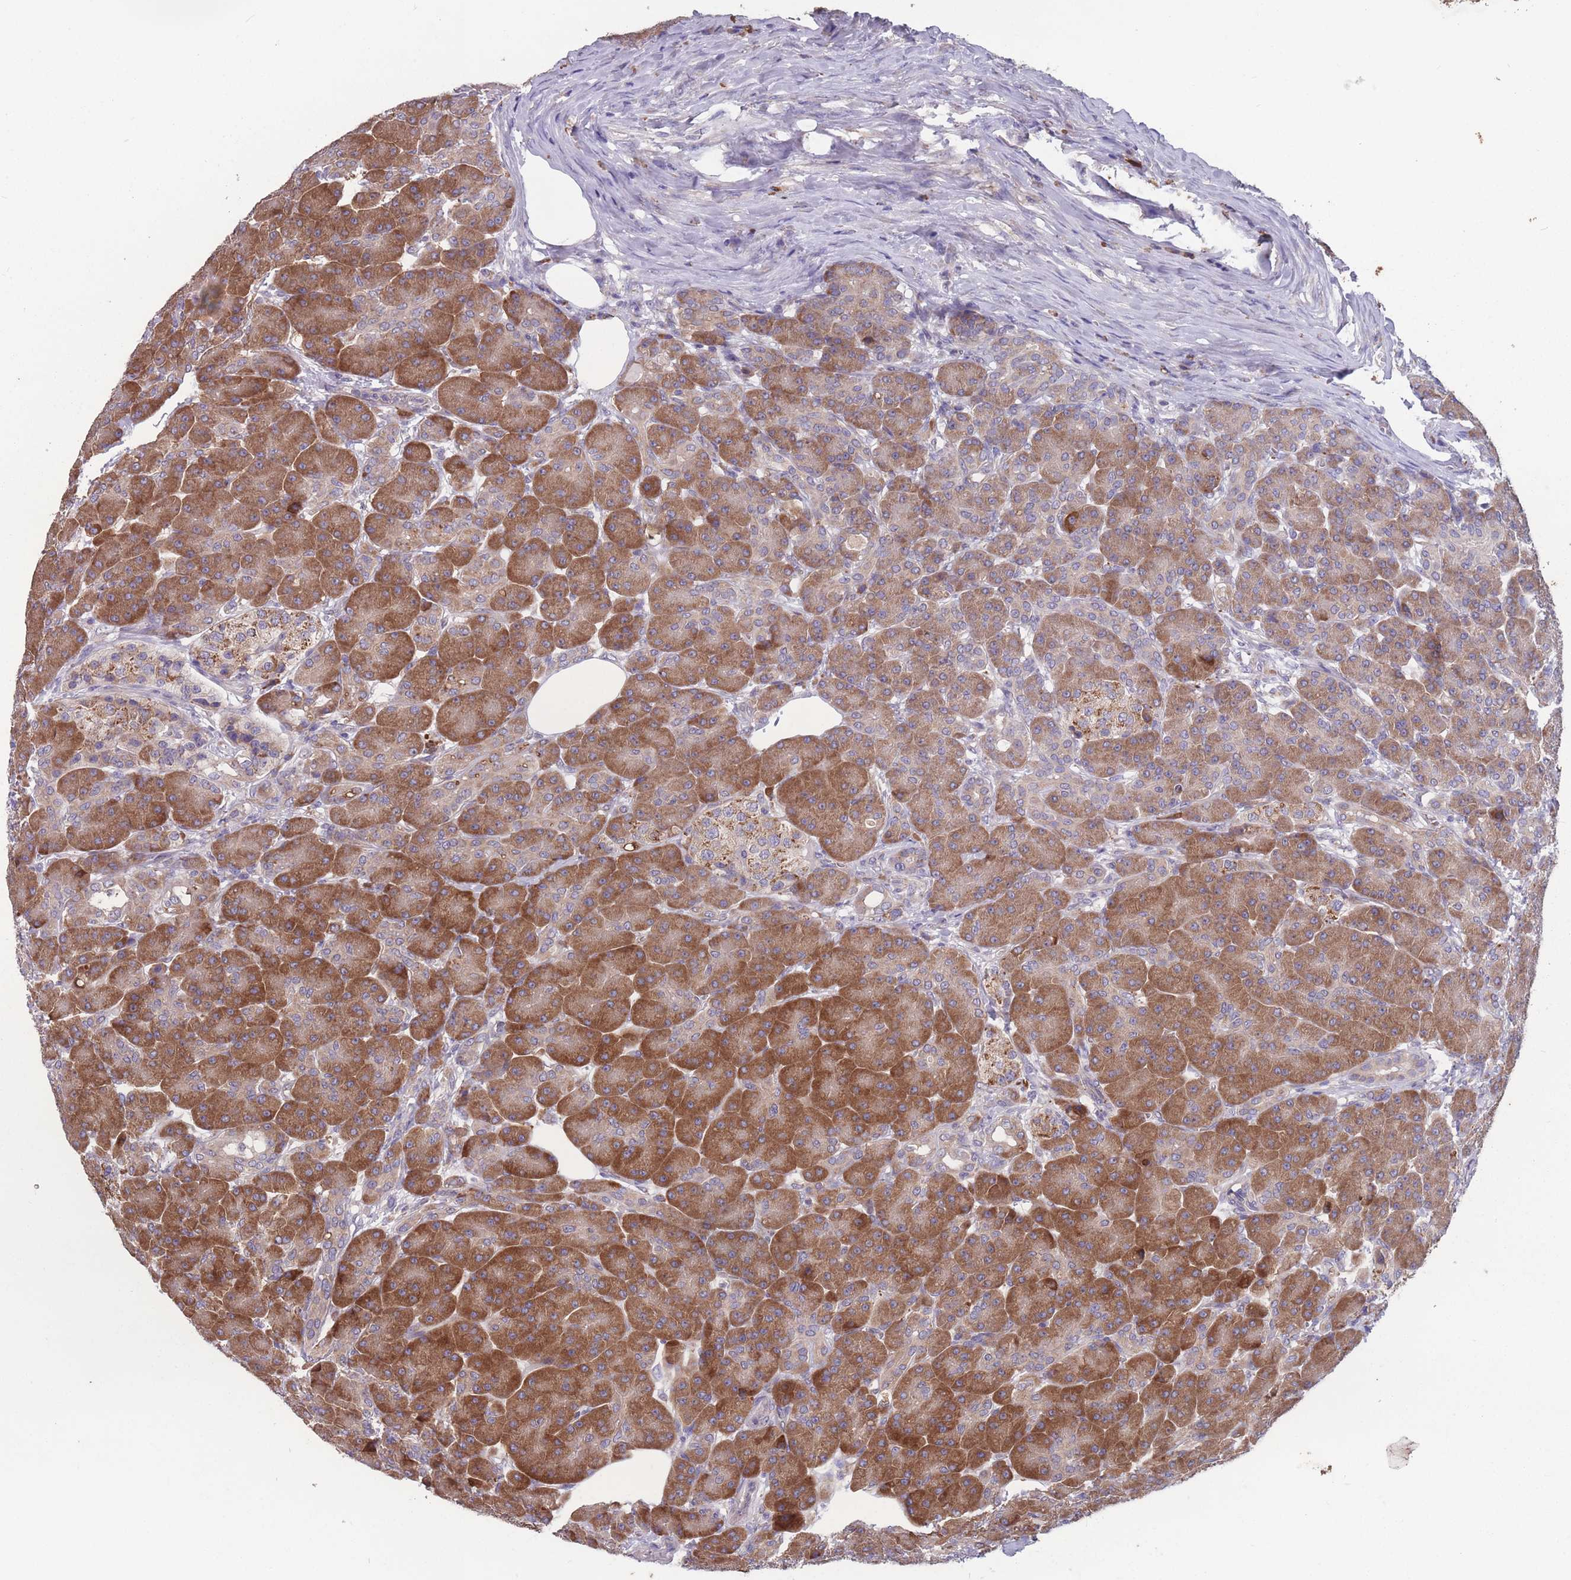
{"staining": {"intensity": "strong", "quantity": ">75%", "location": "cytoplasmic/membranous"}, "tissue": "pancreas", "cell_type": "Exocrine glandular cells", "image_type": "normal", "snomed": [{"axis": "morphology", "description": "Normal tissue, NOS"}, {"axis": "topography", "description": "Pancreas"}], "caption": "Immunohistochemistry image of benign human pancreas stained for a protein (brown), which reveals high levels of strong cytoplasmic/membranous expression in approximately >75% of exocrine glandular cells.", "gene": "STIM2", "patient": {"sex": "male", "age": 63}}